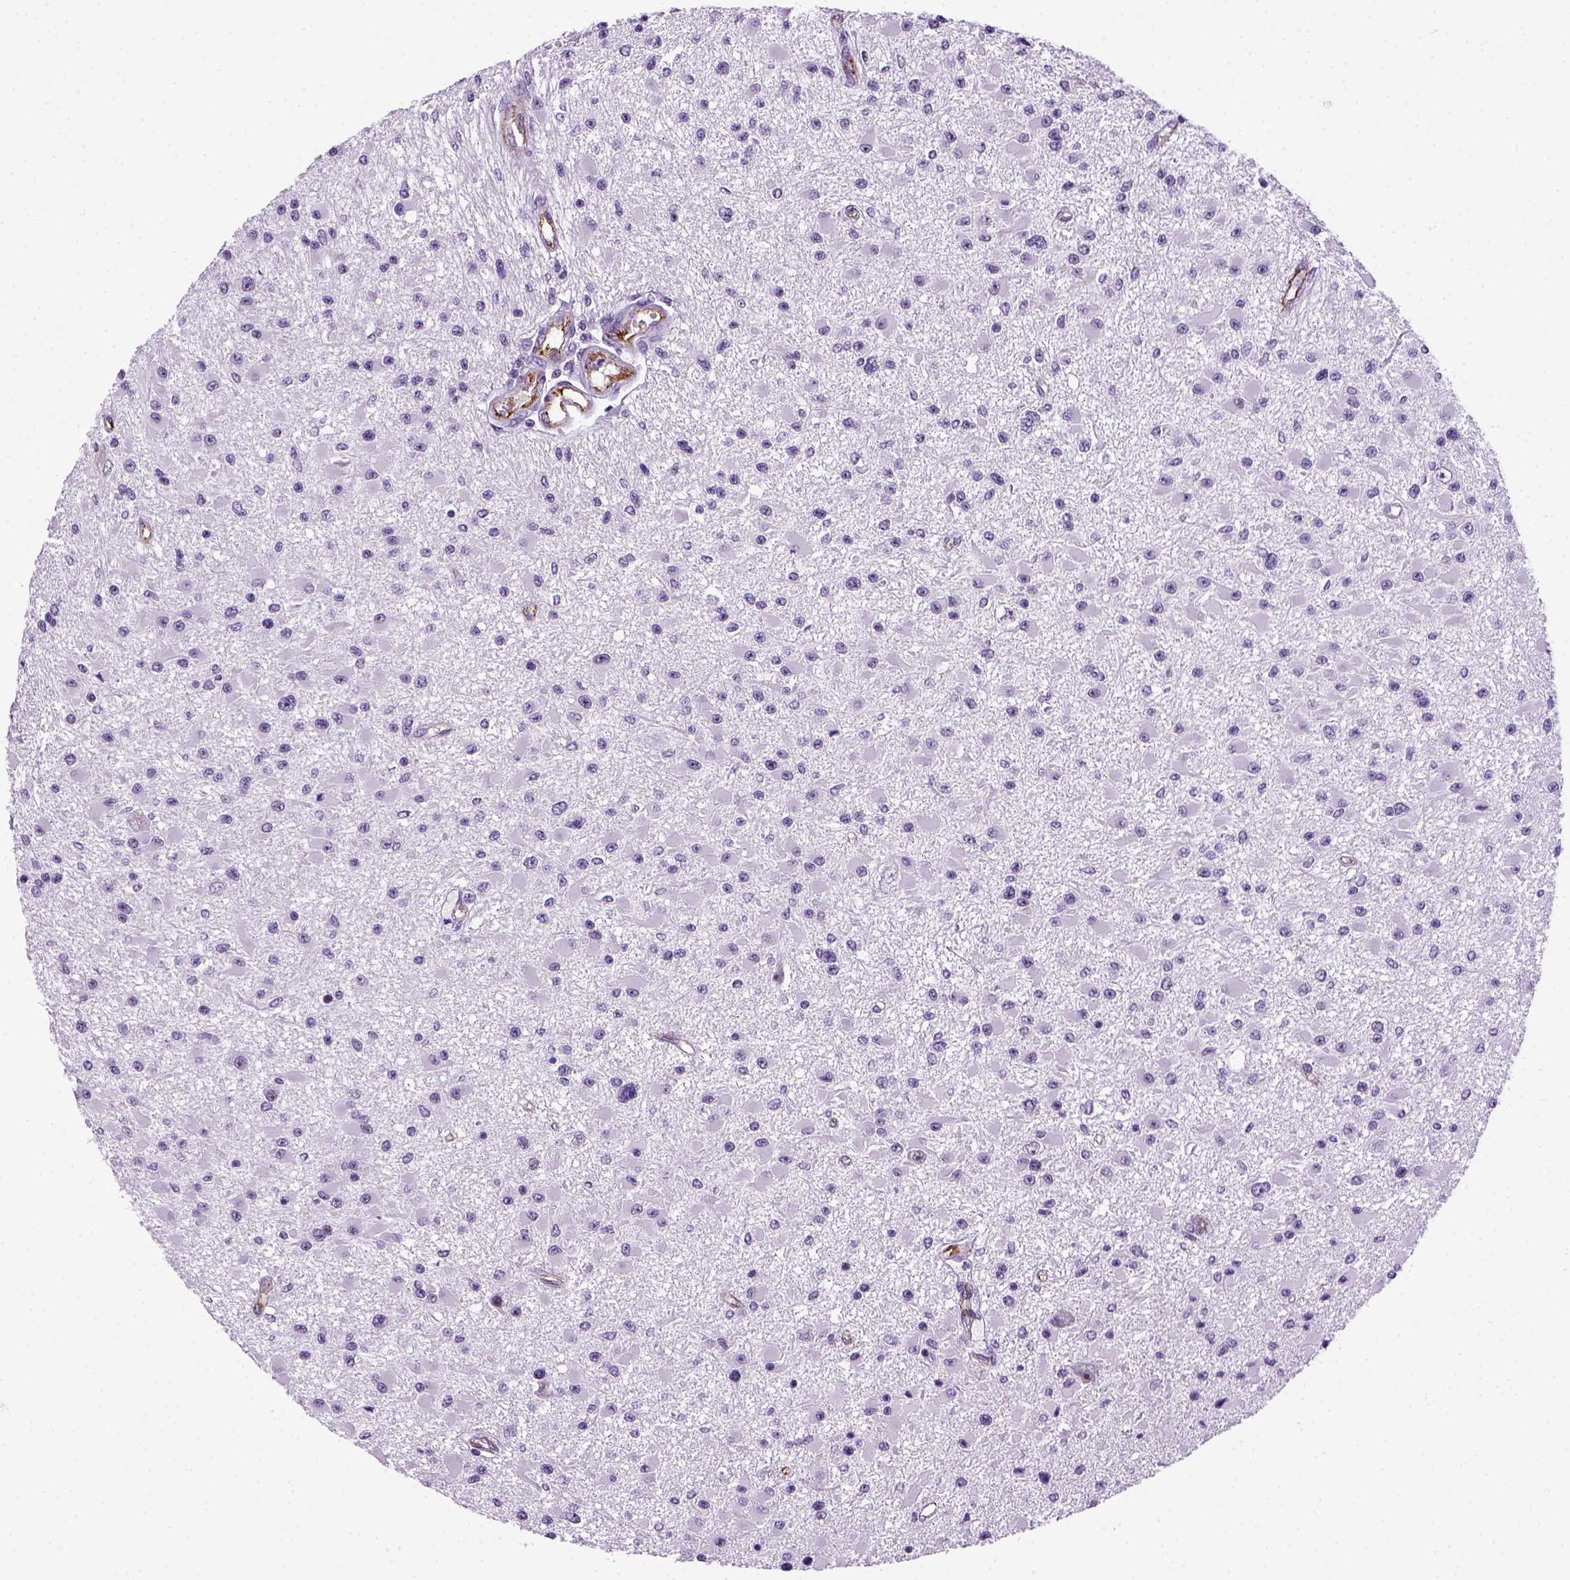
{"staining": {"intensity": "negative", "quantity": "none", "location": "none"}, "tissue": "glioma", "cell_type": "Tumor cells", "image_type": "cancer", "snomed": [{"axis": "morphology", "description": "Glioma, malignant, High grade"}, {"axis": "topography", "description": "Brain"}], "caption": "The immunohistochemistry (IHC) micrograph has no significant expression in tumor cells of high-grade glioma (malignant) tissue.", "gene": "VWF", "patient": {"sex": "male", "age": 54}}